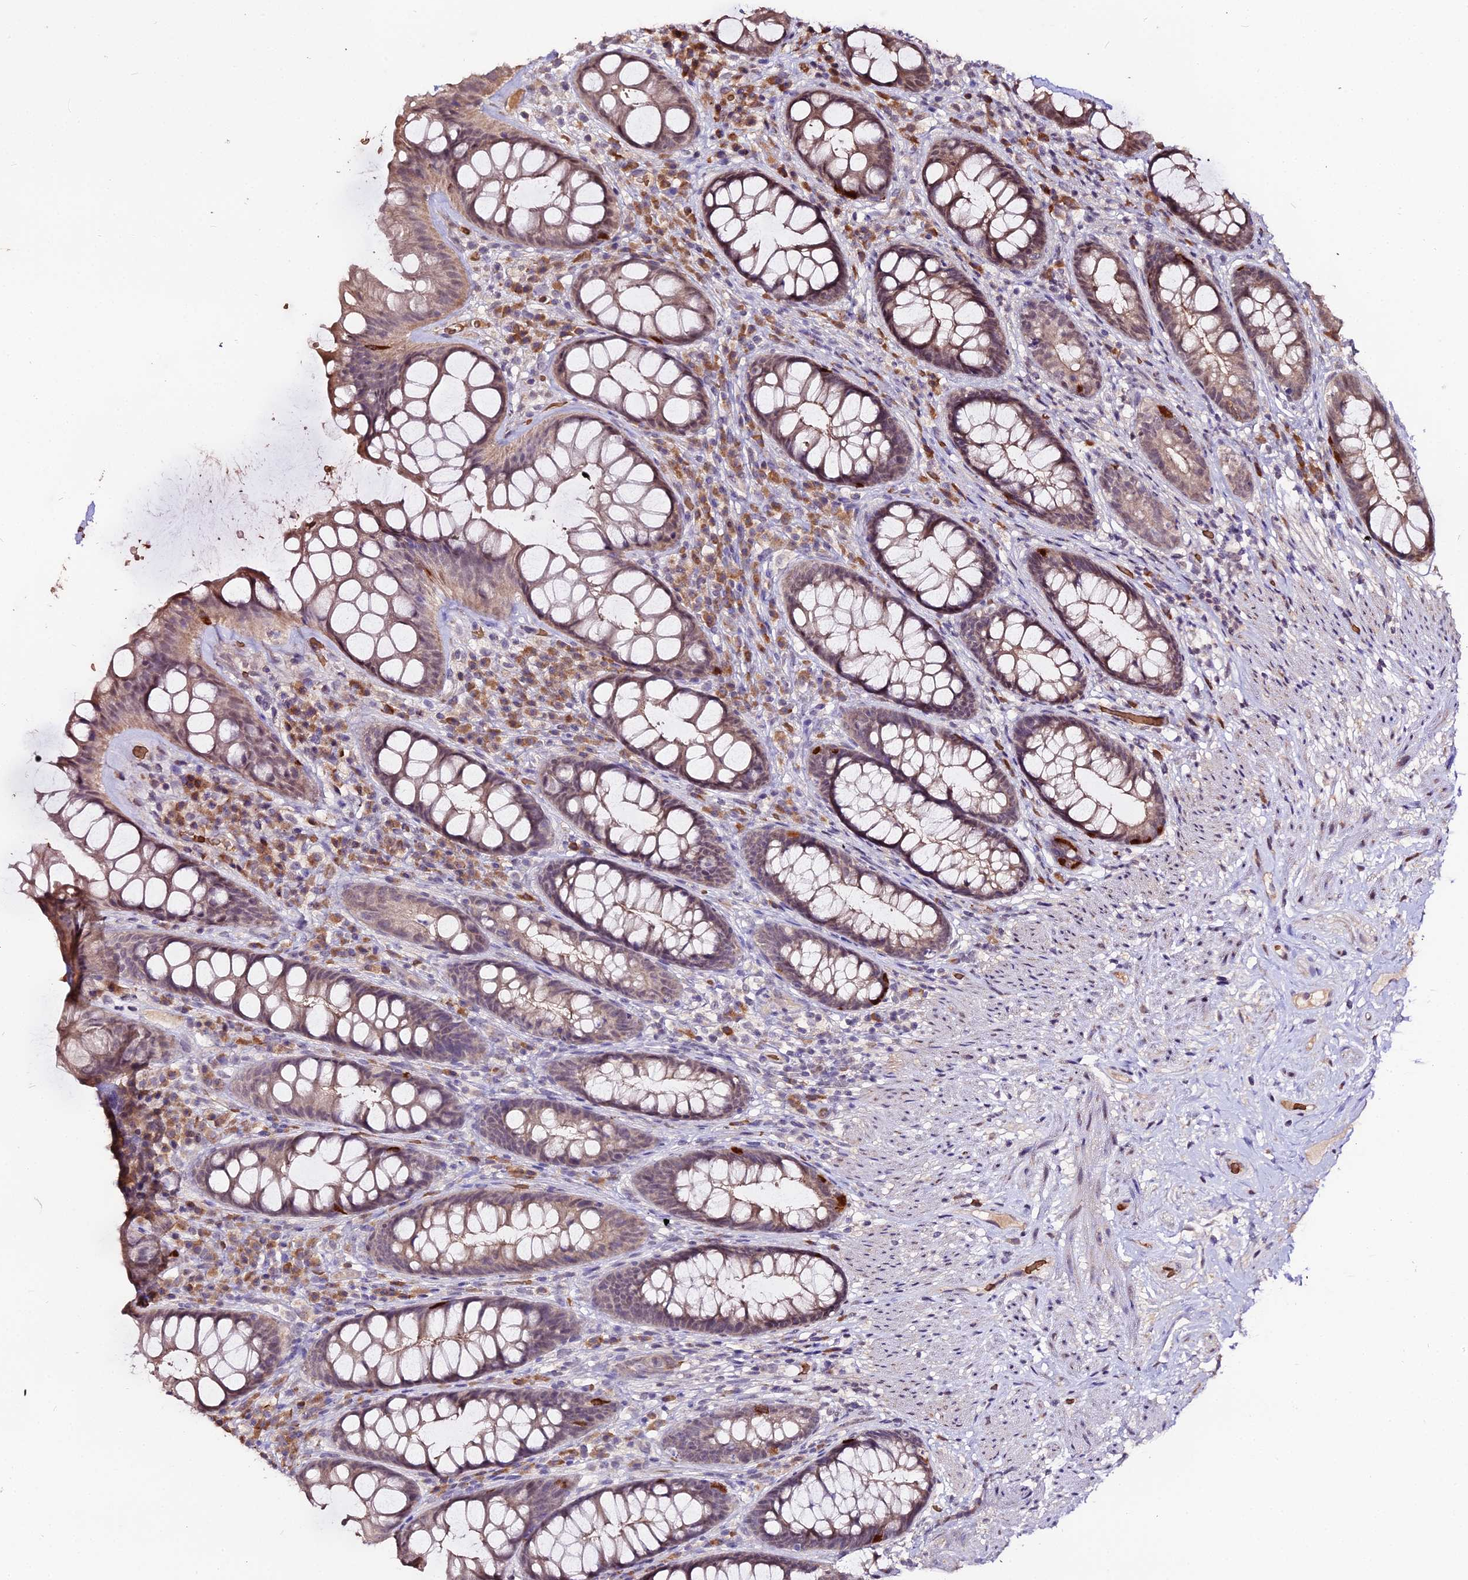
{"staining": {"intensity": "moderate", "quantity": "25%-75%", "location": "cytoplasmic/membranous,nuclear"}, "tissue": "rectum", "cell_type": "Glandular cells", "image_type": "normal", "snomed": [{"axis": "morphology", "description": "Normal tissue, NOS"}, {"axis": "topography", "description": "Rectum"}], "caption": "Protein expression analysis of normal human rectum reveals moderate cytoplasmic/membranous,nuclear positivity in about 25%-75% of glandular cells. (Stains: DAB (3,3'-diaminobenzidine) in brown, nuclei in blue, Microscopy: brightfield microscopy at high magnification).", "gene": "ZDBF2", "patient": {"sex": "male", "age": 74}}